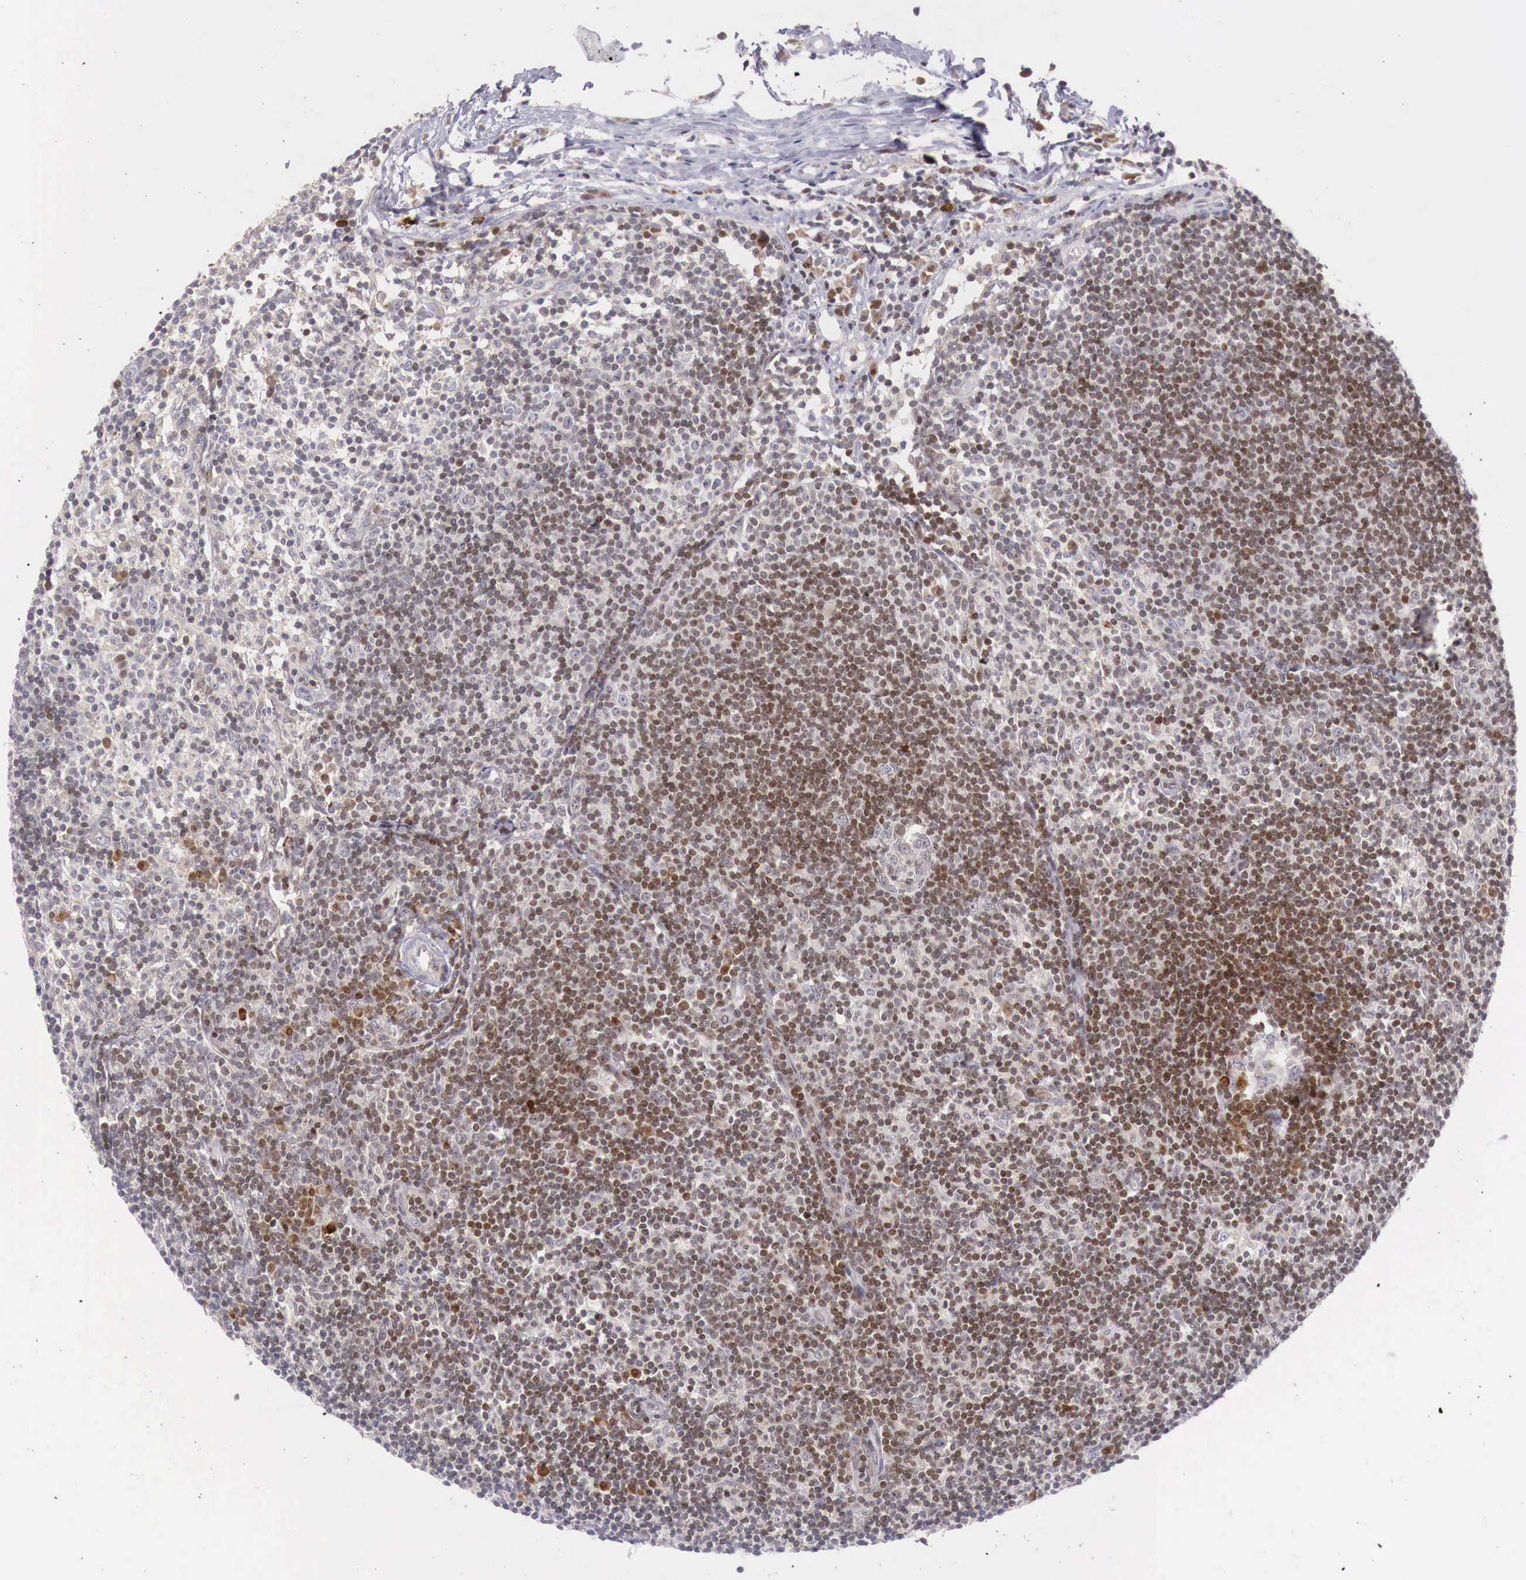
{"staining": {"intensity": "moderate", "quantity": "25%-75%", "location": "nuclear"}, "tissue": "lymph node", "cell_type": "Germinal center cells", "image_type": "normal", "snomed": [{"axis": "morphology", "description": "Normal tissue, NOS"}, {"axis": "topography", "description": "Lymph node"}], "caption": "High-power microscopy captured an immunohistochemistry image of benign lymph node, revealing moderate nuclear expression in about 25%-75% of germinal center cells. (DAB IHC with brightfield microscopy, high magnification).", "gene": "CLCN5", "patient": {"sex": "female", "age": 53}}